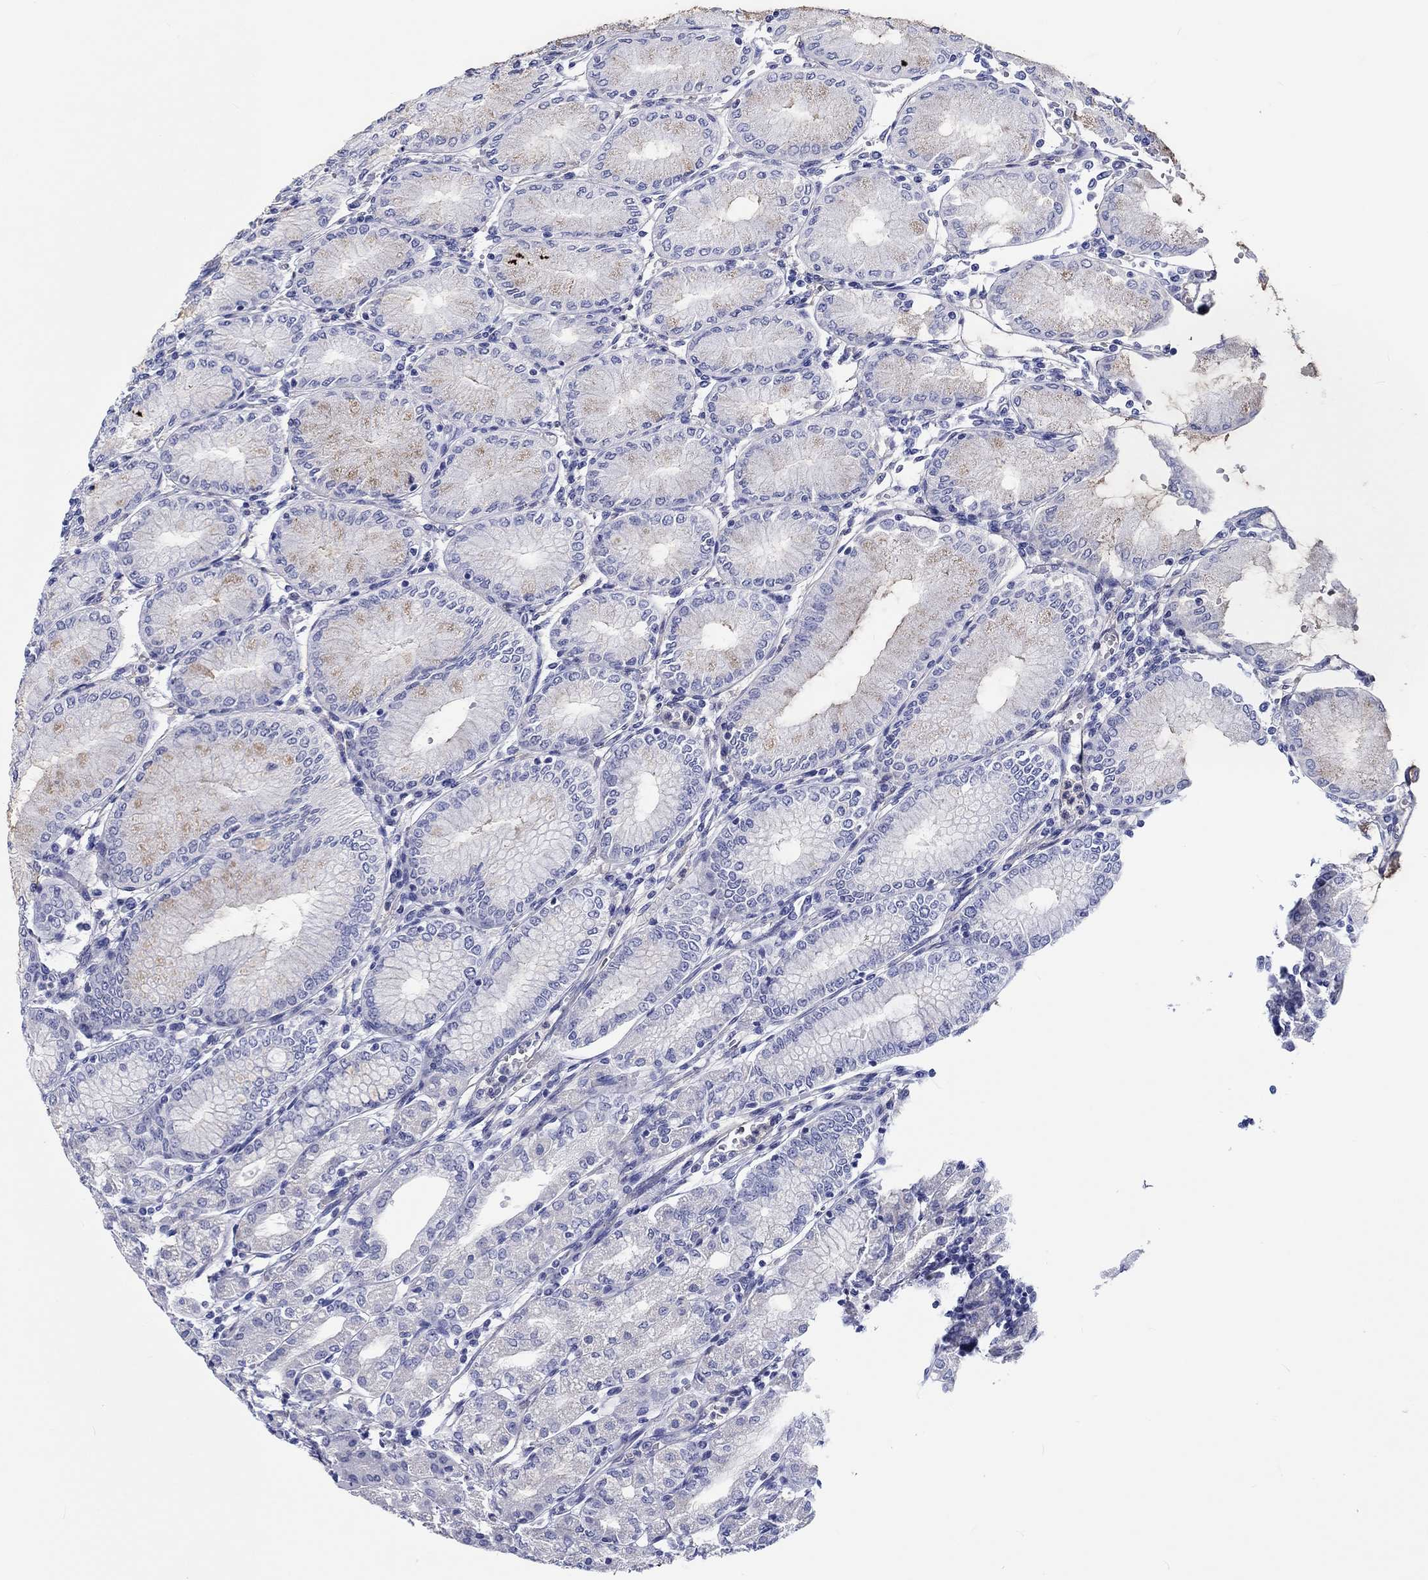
{"staining": {"intensity": "negative", "quantity": "none", "location": "none"}, "tissue": "stomach", "cell_type": "Glandular cells", "image_type": "normal", "snomed": [{"axis": "morphology", "description": "Normal tissue, NOS"}, {"axis": "topography", "description": "Skeletal muscle"}, {"axis": "topography", "description": "Stomach"}], "caption": "This histopathology image is of unremarkable stomach stained with immunohistochemistry to label a protein in brown with the nuclei are counter-stained blue. There is no staining in glandular cells.", "gene": "CDY1B", "patient": {"sex": "female", "age": 57}}